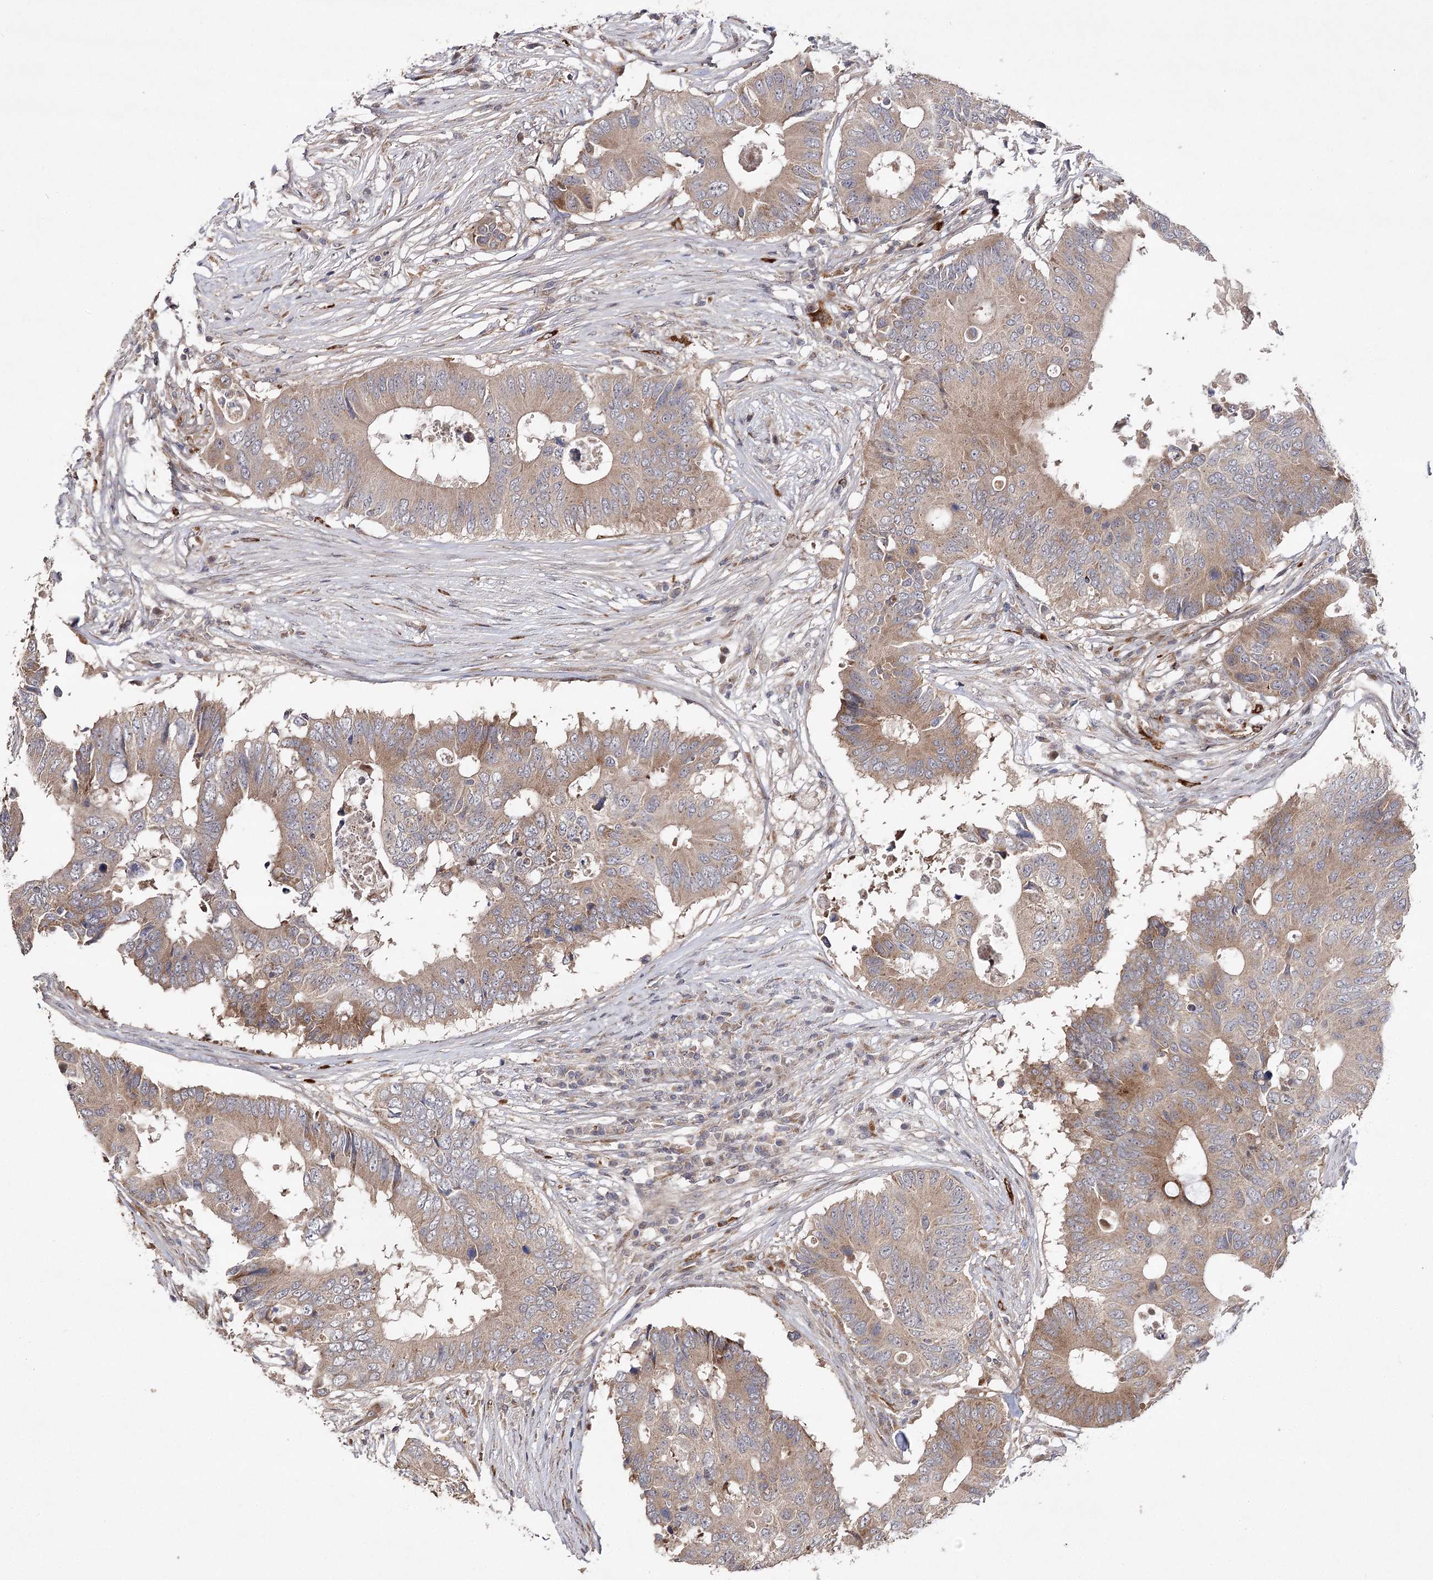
{"staining": {"intensity": "moderate", "quantity": "25%-75%", "location": "cytoplasmic/membranous"}, "tissue": "colorectal cancer", "cell_type": "Tumor cells", "image_type": "cancer", "snomed": [{"axis": "morphology", "description": "Adenocarcinoma, NOS"}, {"axis": "topography", "description": "Colon"}], "caption": "A photomicrograph of adenocarcinoma (colorectal) stained for a protein exhibits moderate cytoplasmic/membranous brown staining in tumor cells. Using DAB (brown) and hematoxylin (blue) stains, captured at high magnification using brightfield microscopy.", "gene": "OBSL1", "patient": {"sex": "male", "age": 71}}